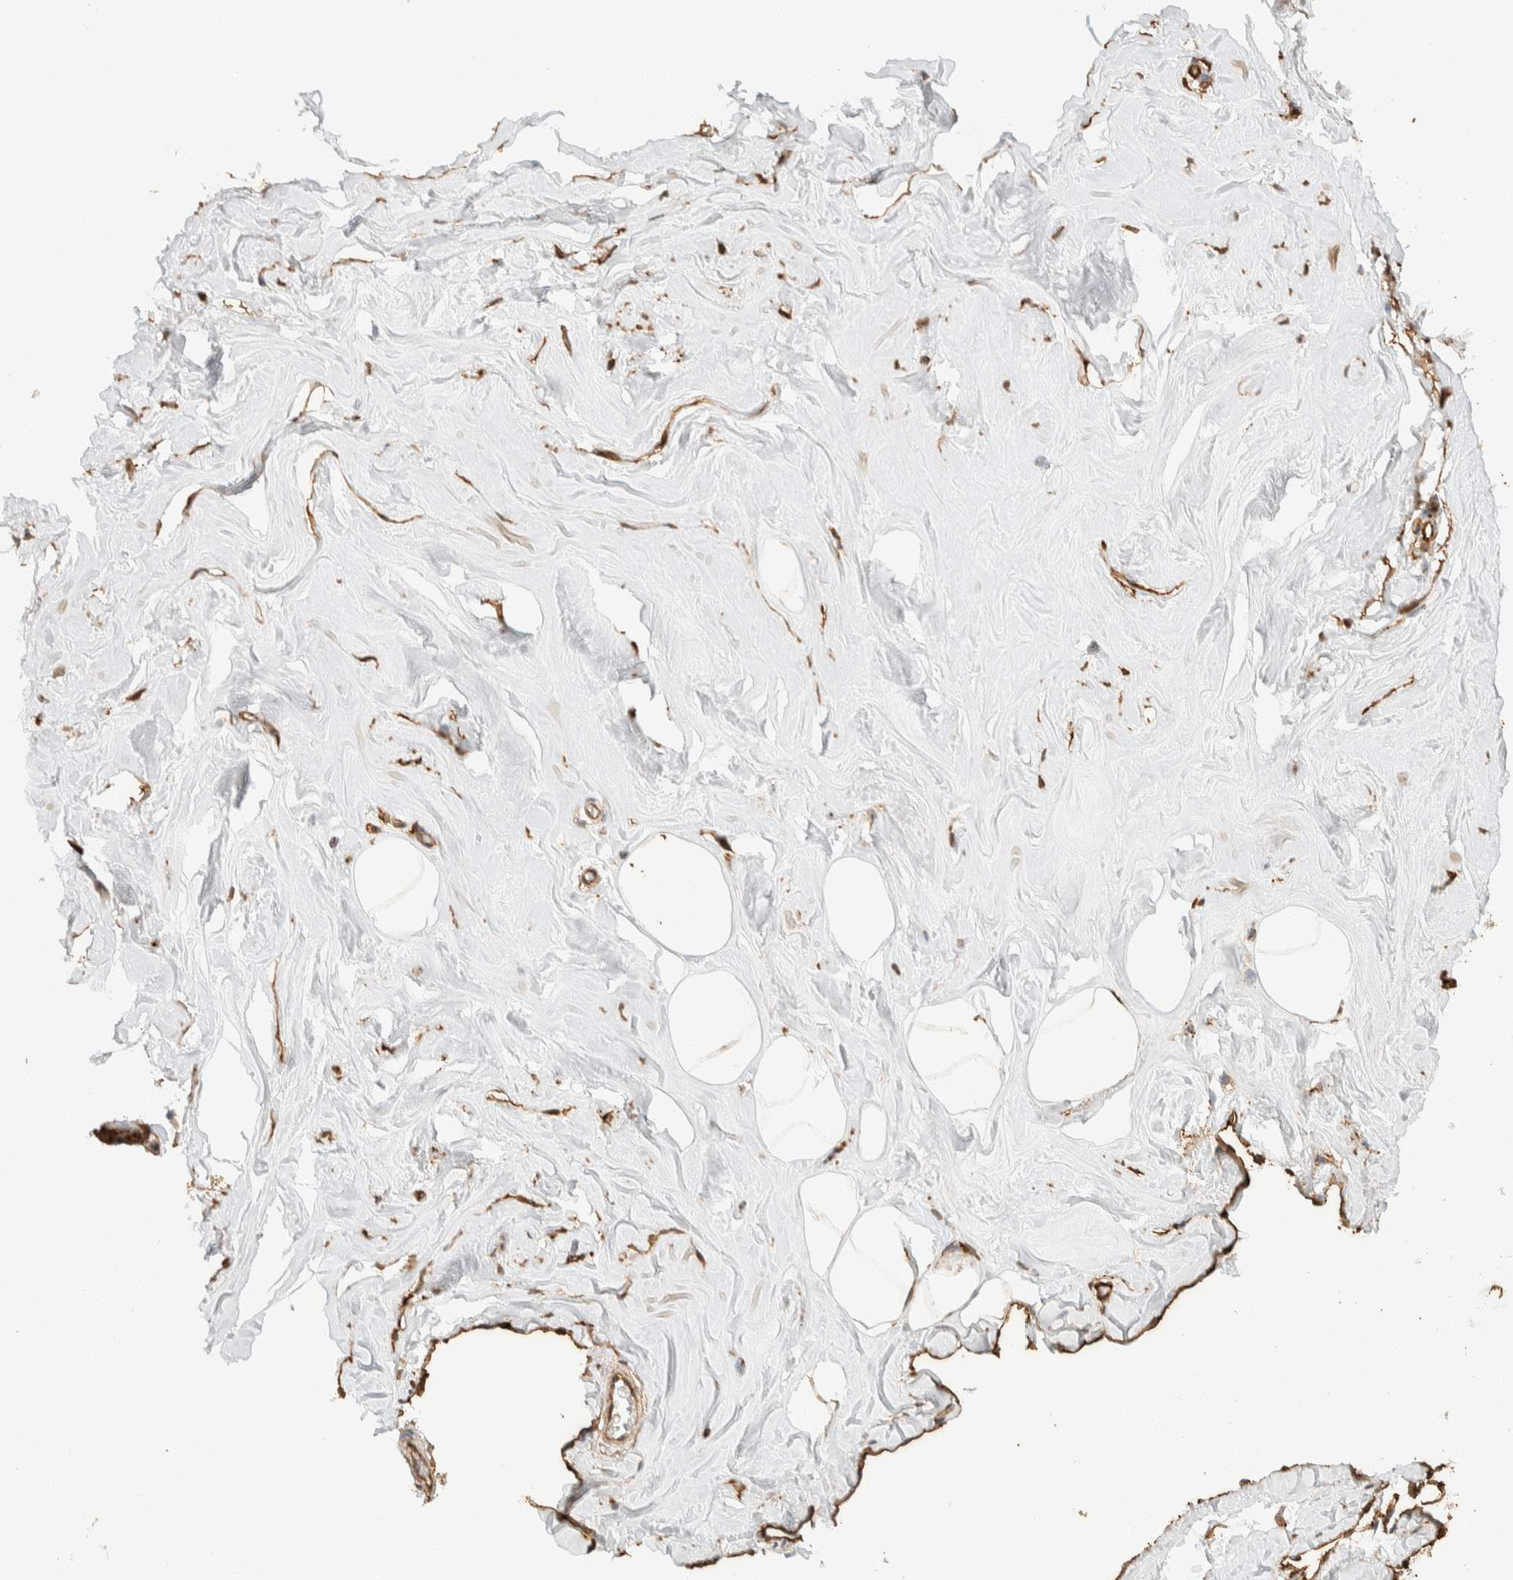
{"staining": {"intensity": "moderate", "quantity": ">75%", "location": "cytoplasmic/membranous"}, "tissue": "adipose tissue", "cell_type": "Adipocytes", "image_type": "normal", "snomed": [{"axis": "morphology", "description": "Normal tissue, NOS"}, {"axis": "morphology", "description": "Fibrosis, NOS"}, {"axis": "topography", "description": "Breast"}, {"axis": "topography", "description": "Adipose tissue"}], "caption": "An immunohistochemistry micrograph of normal tissue is shown. Protein staining in brown shows moderate cytoplasmic/membranous positivity in adipose tissue within adipocytes.", "gene": "KIF9", "patient": {"sex": "female", "age": 39}}